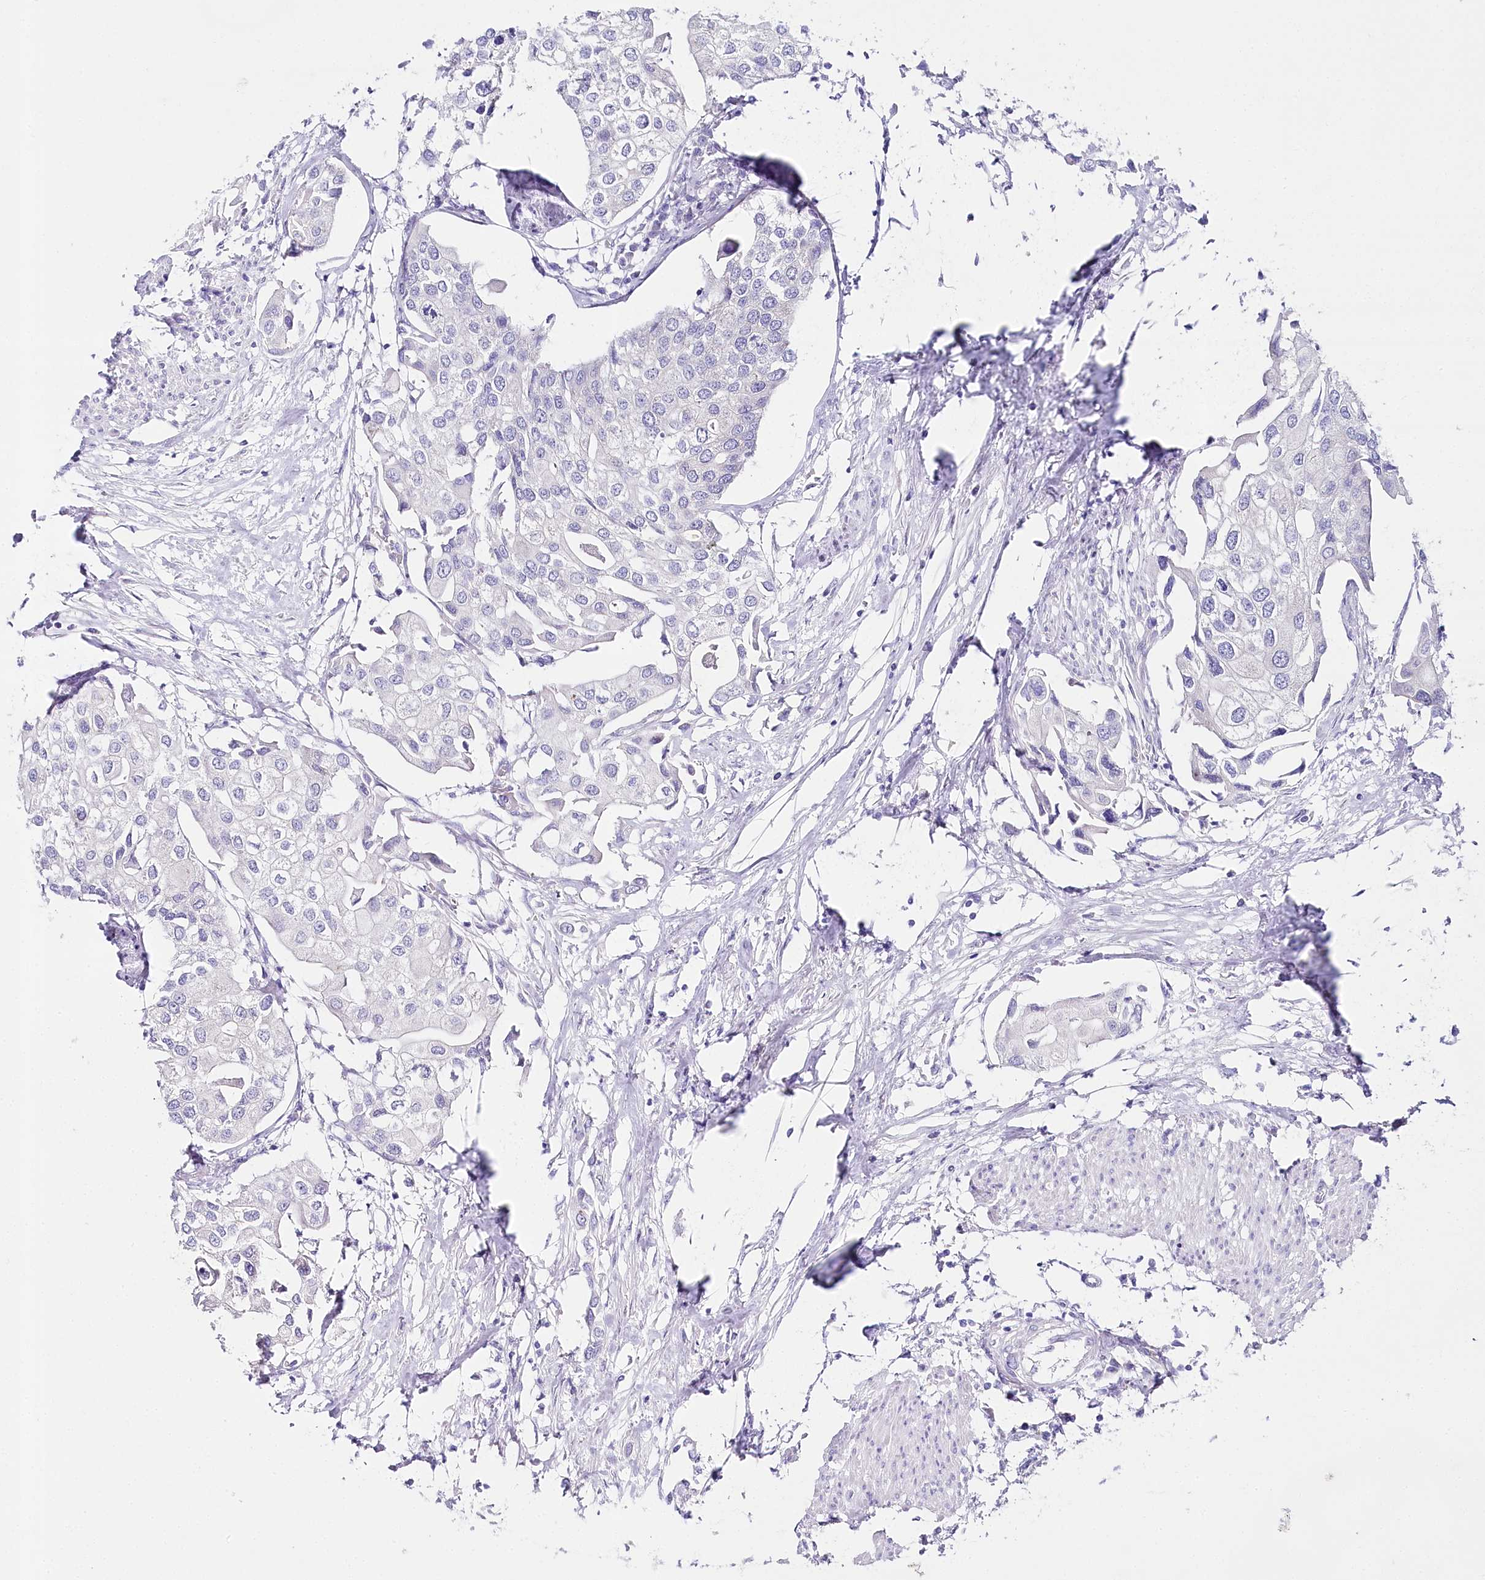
{"staining": {"intensity": "negative", "quantity": "none", "location": "none"}, "tissue": "urothelial cancer", "cell_type": "Tumor cells", "image_type": "cancer", "snomed": [{"axis": "morphology", "description": "Urothelial carcinoma, High grade"}, {"axis": "topography", "description": "Urinary bladder"}], "caption": "The image exhibits no staining of tumor cells in high-grade urothelial carcinoma. Brightfield microscopy of immunohistochemistry stained with DAB (brown) and hematoxylin (blue), captured at high magnification.", "gene": "CSN3", "patient": {"sex": "male", "age": 64}}